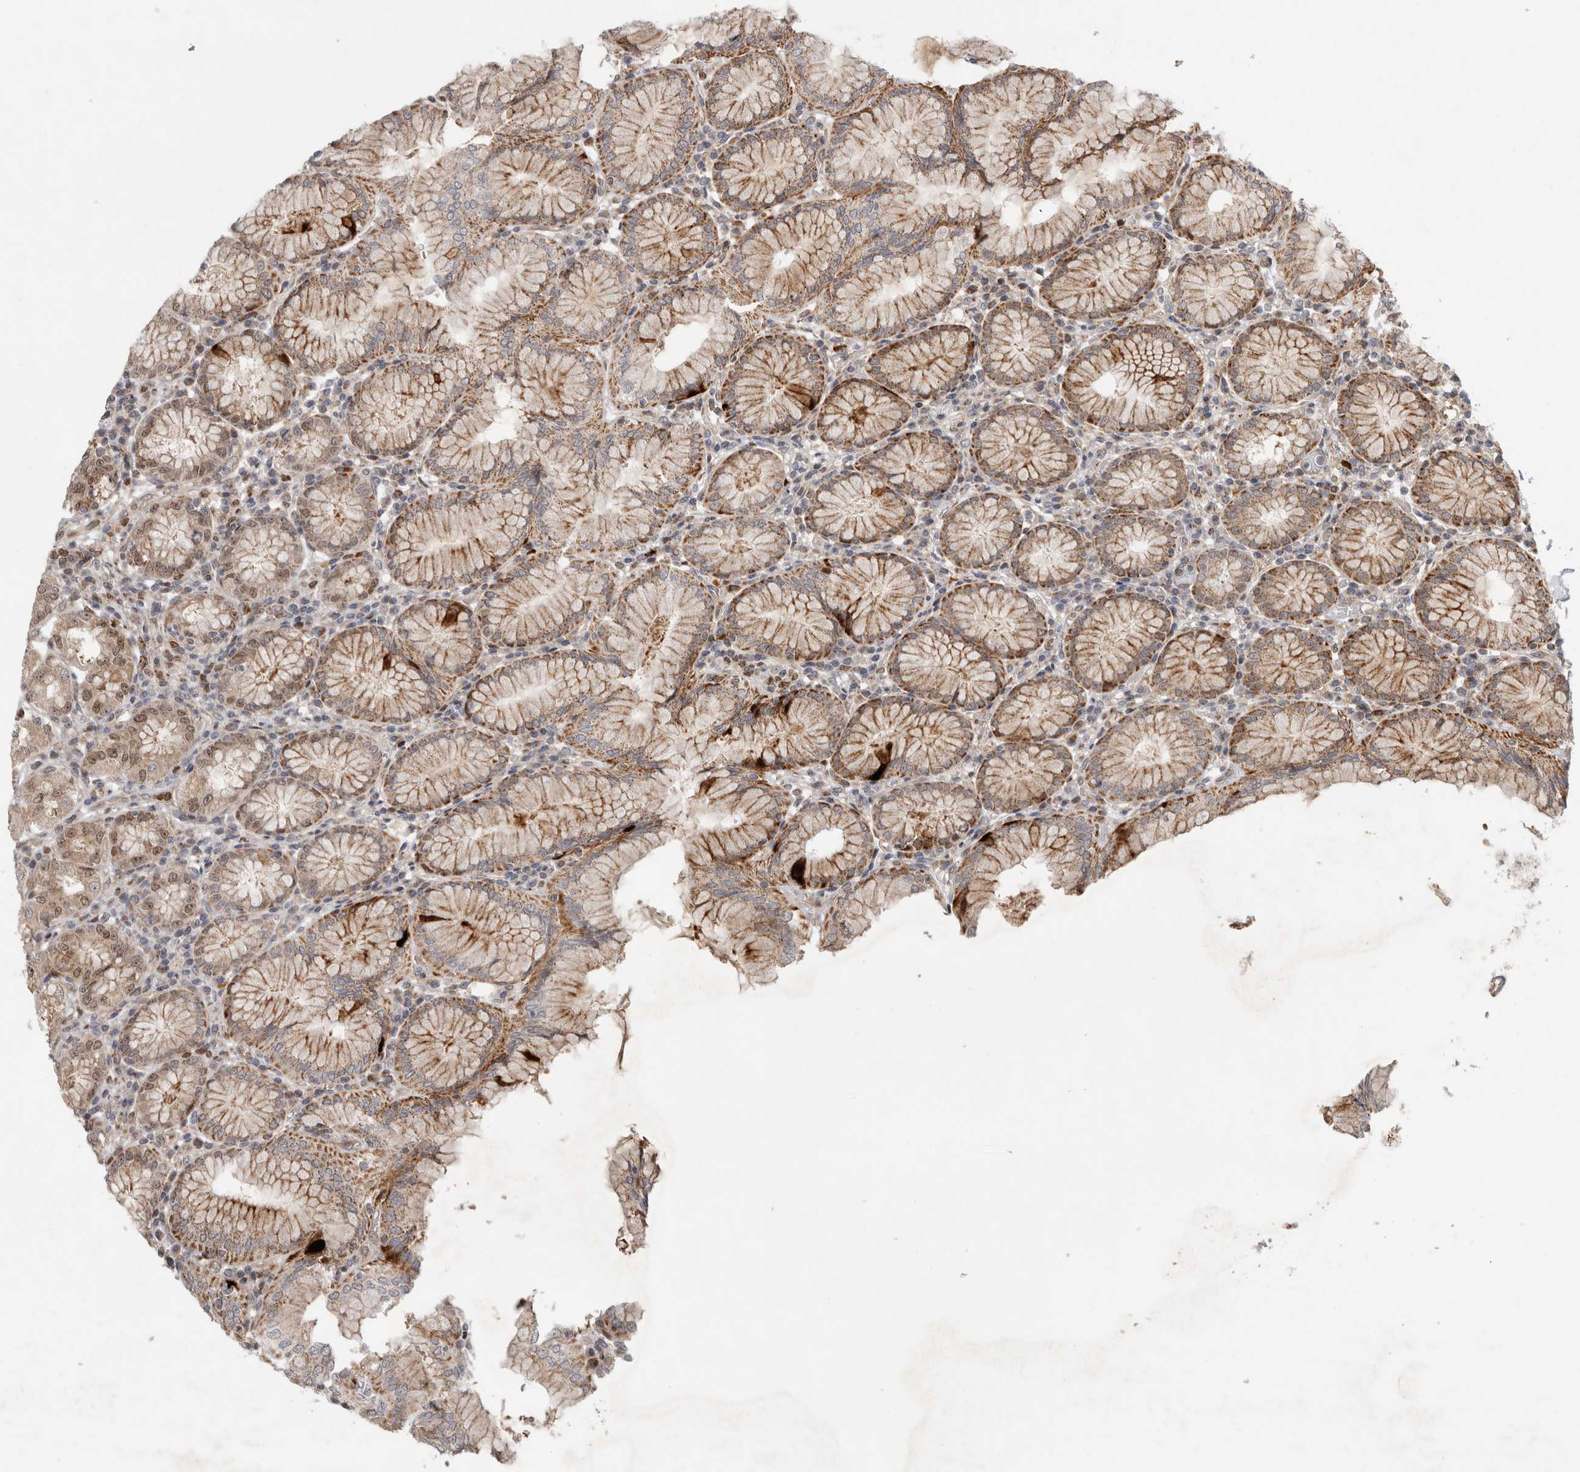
{"staining": {"intensity": "moderate", "quantity": "25%-75%", "location": "cytoplasmic/membranous,nuclear"}, "tissue": "stomach", "cell_type": "Glandular cells", "image_type": "normal", "snomed": [{"axis": "morphology", "description": "Normal tissue, NOS"}, {"axis": "topography", "description": "Stomach"}, {"axis": "topography", "description": "Stomach, lower"}], "caption": "A medium amount of moderate cytoplasmic/membranous,nuclear positivity is seen in about 25%-75% of glandular cells in normal stomach.", "gene": "INSRR", "patient": {"sex": "female", "age": 56}}